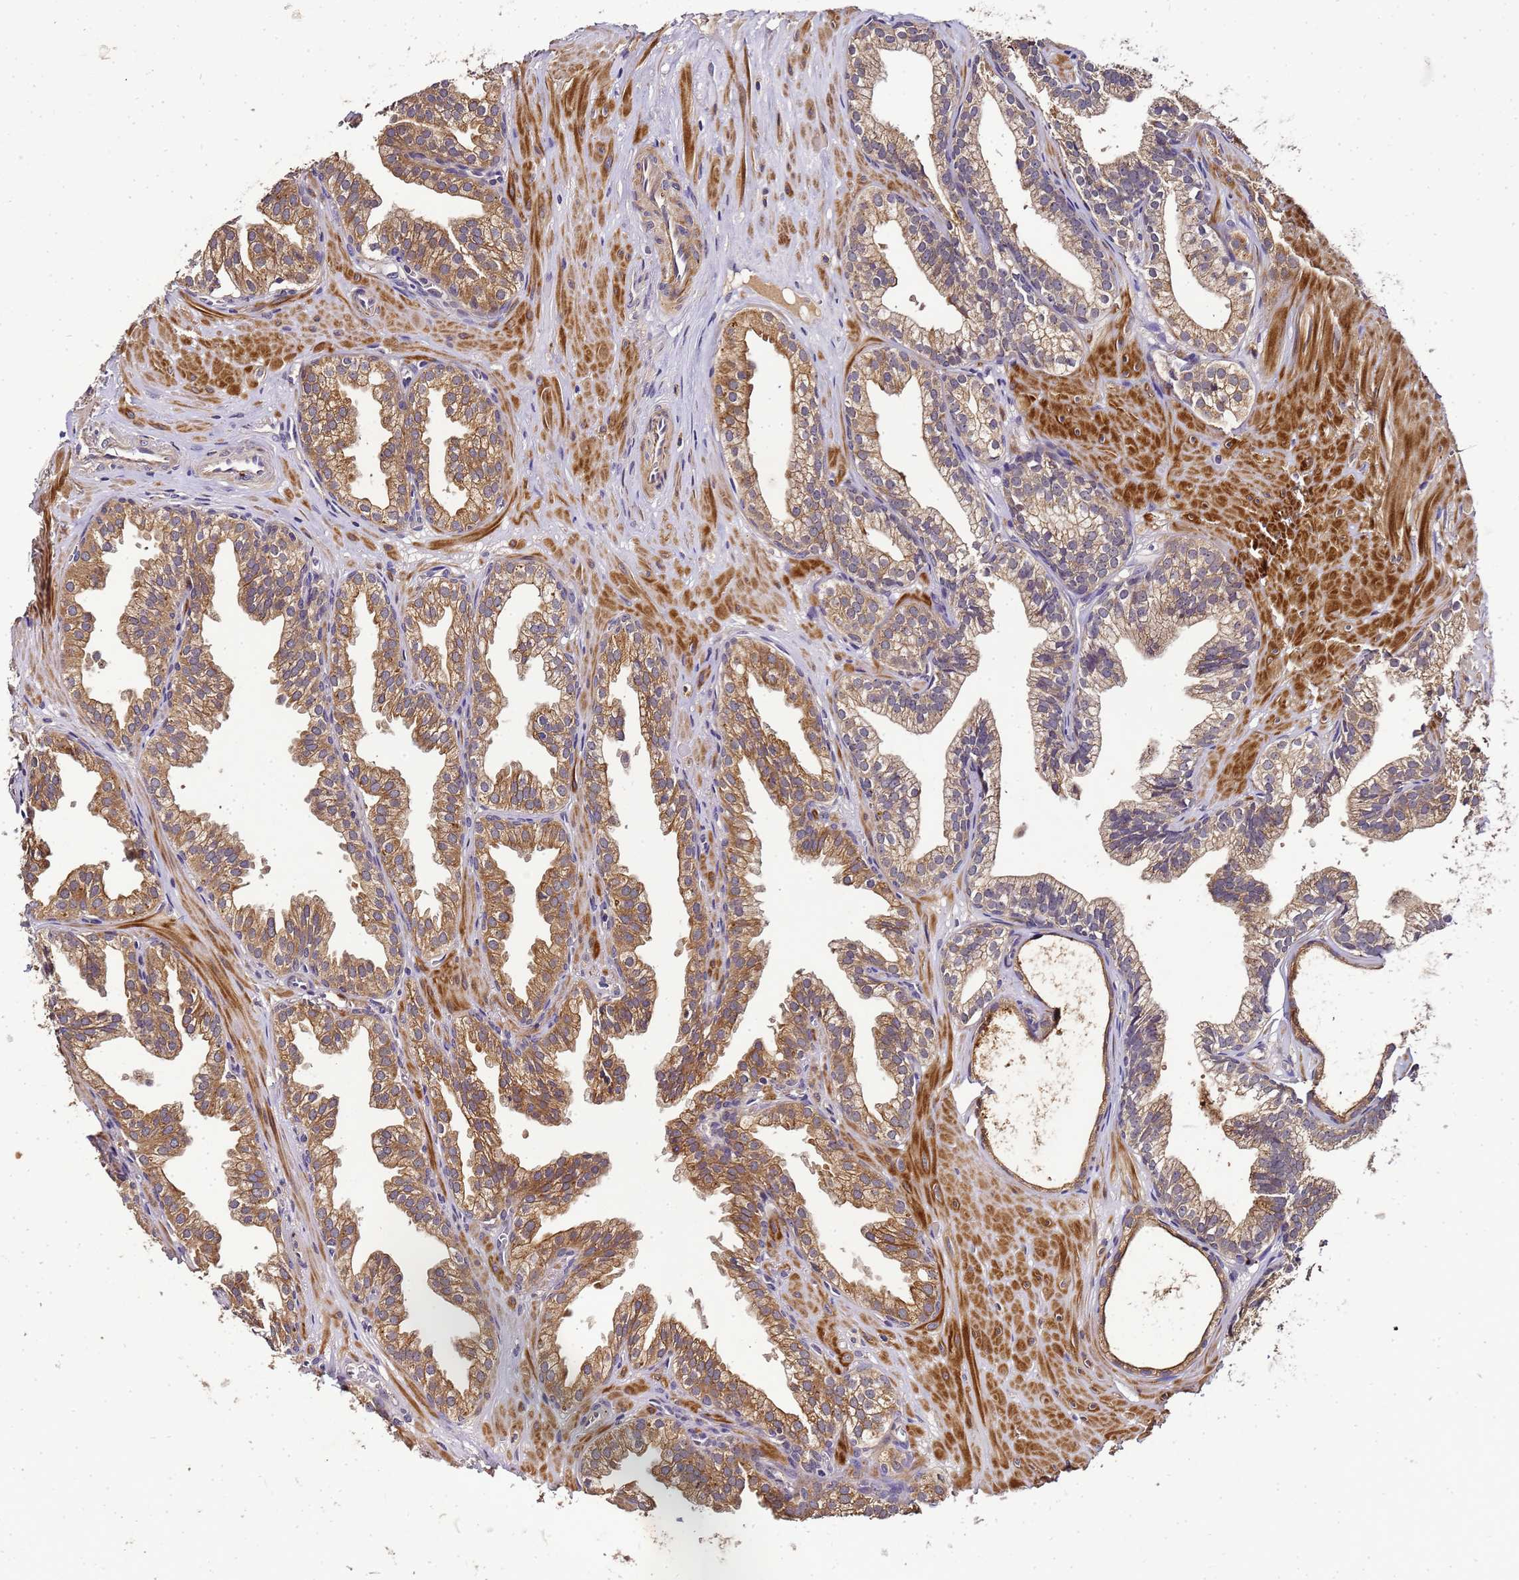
{"staining": {"intensity": "moderate", "quantity": ">75%", "location": "cytoplasmic/membranous"}, "tissue": "prostate", "cell_type": "Glandular cells", "image_type": "normal", "snomed": [{"axis": "morphology", "description": "Normal tissue, NOS"}, {"axis": "topography", "description": "Prostate"}, {"axis": "topography", "description": "Peripheral nerve tissue"}], "caption": "Immunohistochemical staining of normal human prostate shows medium levels of moderate cytoplasmic/membranous staining in about >75% of glandular cells.", "gene": "LGI4", "patient": {"sex": "male", "age": 55}}